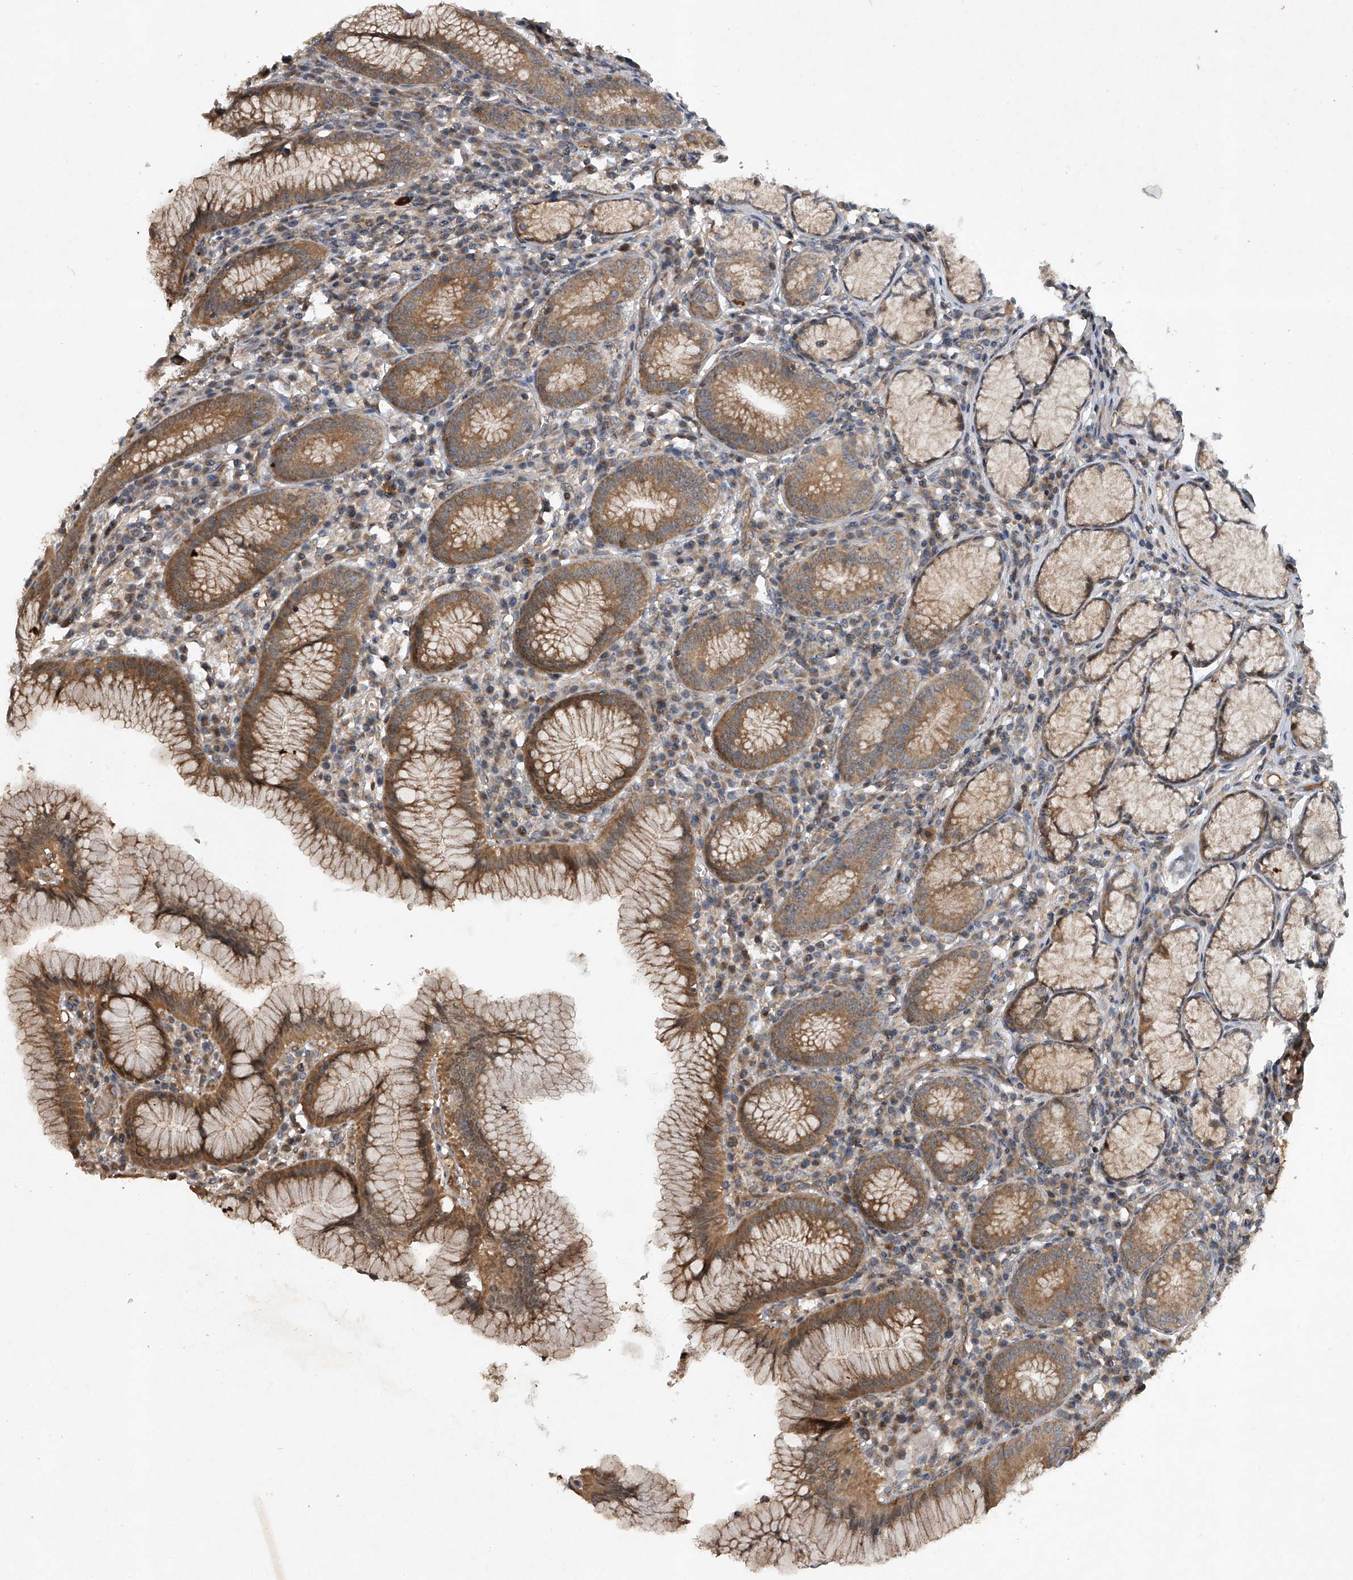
{"staining": {"intensity": "moderate", "quantity": ">75%", "location": "cytoplasmic/membranous"}, "tissue": "stomach", "cell_type": "Glandular cells", "image_type": "normal", "snomed": [{"axis": "morphology", "description": "Normal tissue, NOS"}, {"axis": "topography", "description": "Stomach"}], "caption": "Stomach stained with DAB (3,3'-diaminobenzidine) immunohistochemistry (IHC) demonstrates medium levels of moderate cytoplasmic/membranous positivity in about >75% of glandular cells.", "gene": "NFS1", "patient": {"sex": "male", "age": 55}}